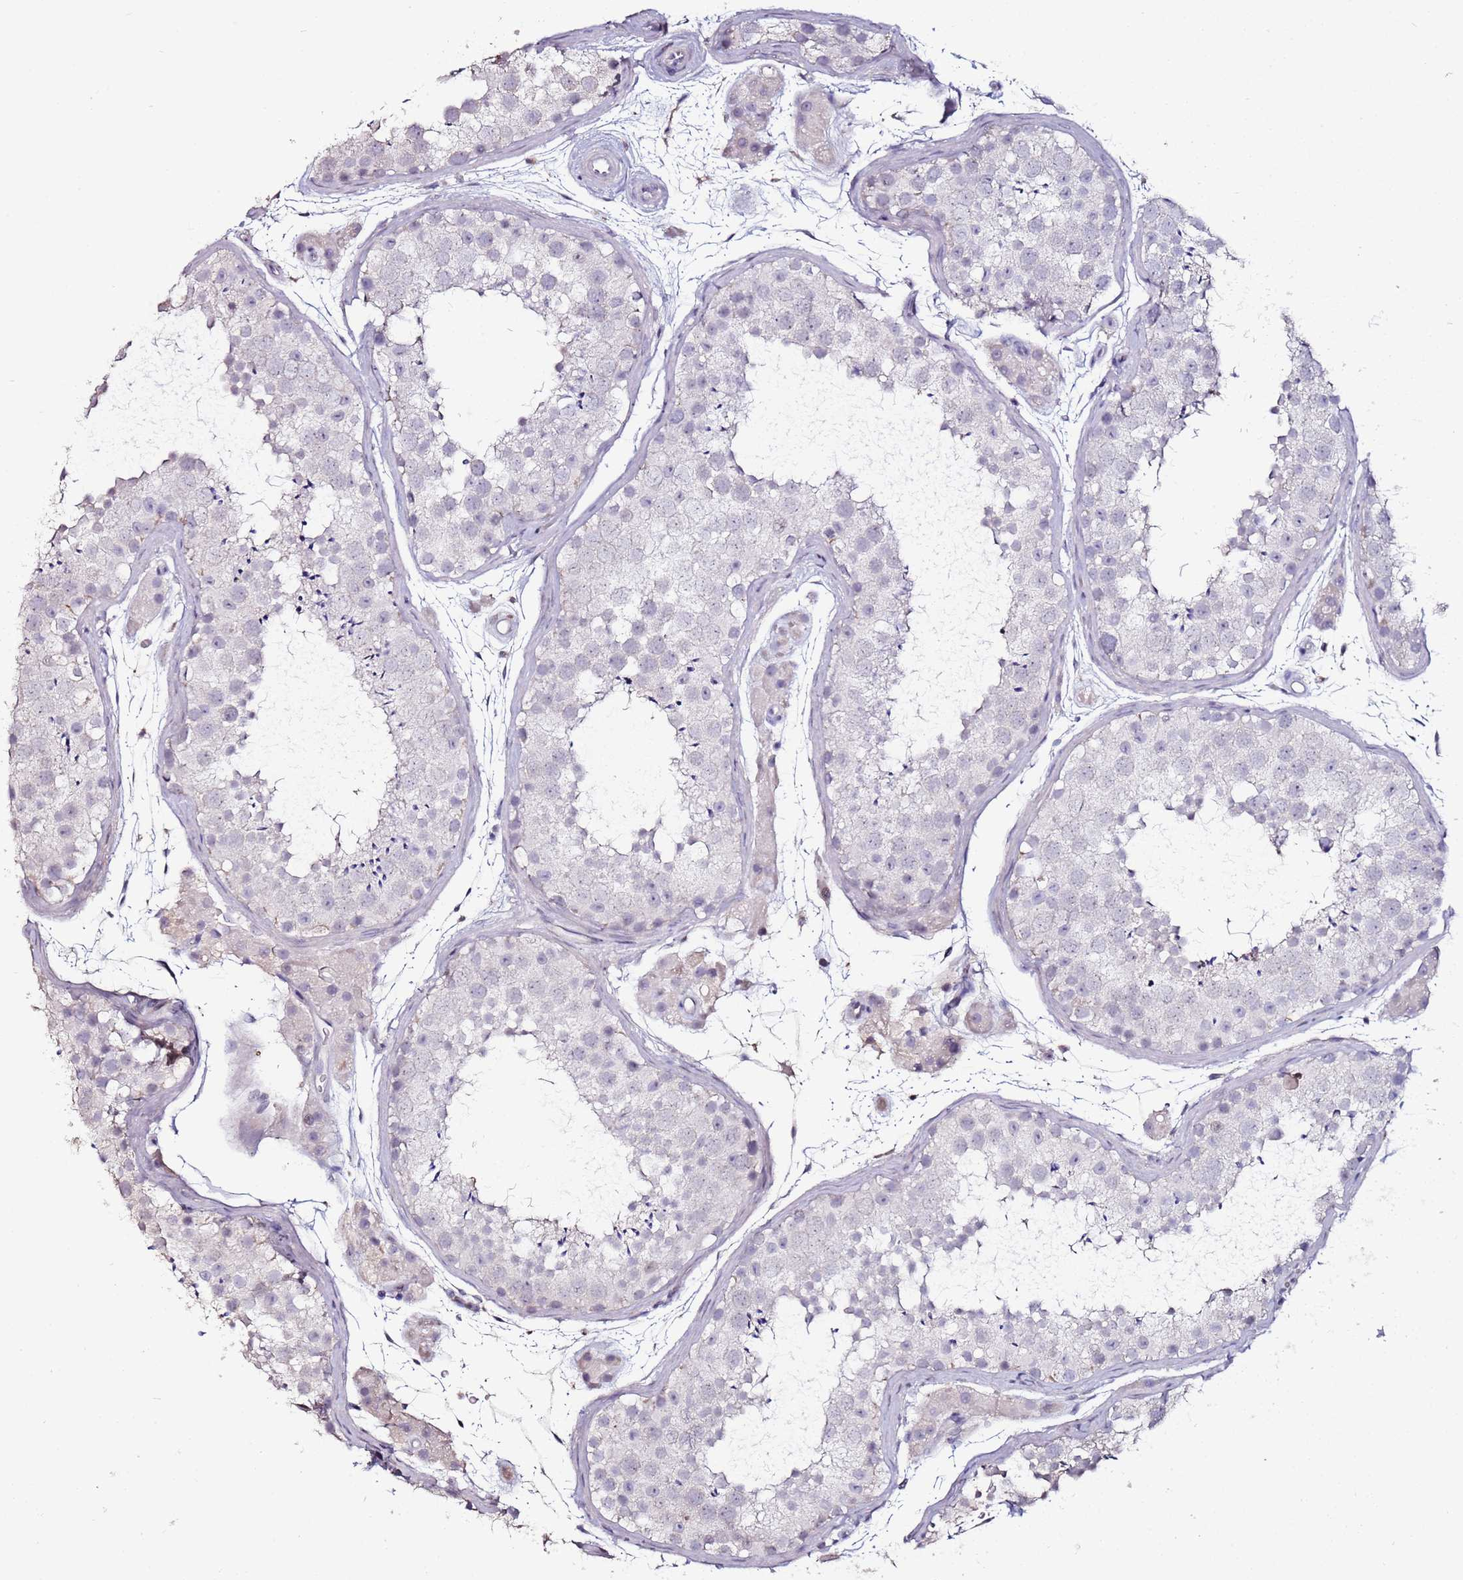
{"staining": {"intensity": "negative", "quantity": "none", "location": "none"}, "tissue": "testis", "cell_type": "Cells in seminiferous ducts", "image_type": "normal", "snomed": [{"axis": "morphology", "description": "Normal tissue, NOS"}, {"axis": "topography", "description": "Testis"}], "caption": "IHC image of normal testis: human testis stained with DAB (3,3'-diaminobenzidine) reveals no significant protein staining in cells in seminiferous ducts. (Immunohistochemistry (ihc), brightfield microscopy, high magnification).", "gene": "C3orf80", "patient": {"sex": "male", "age": 41}}